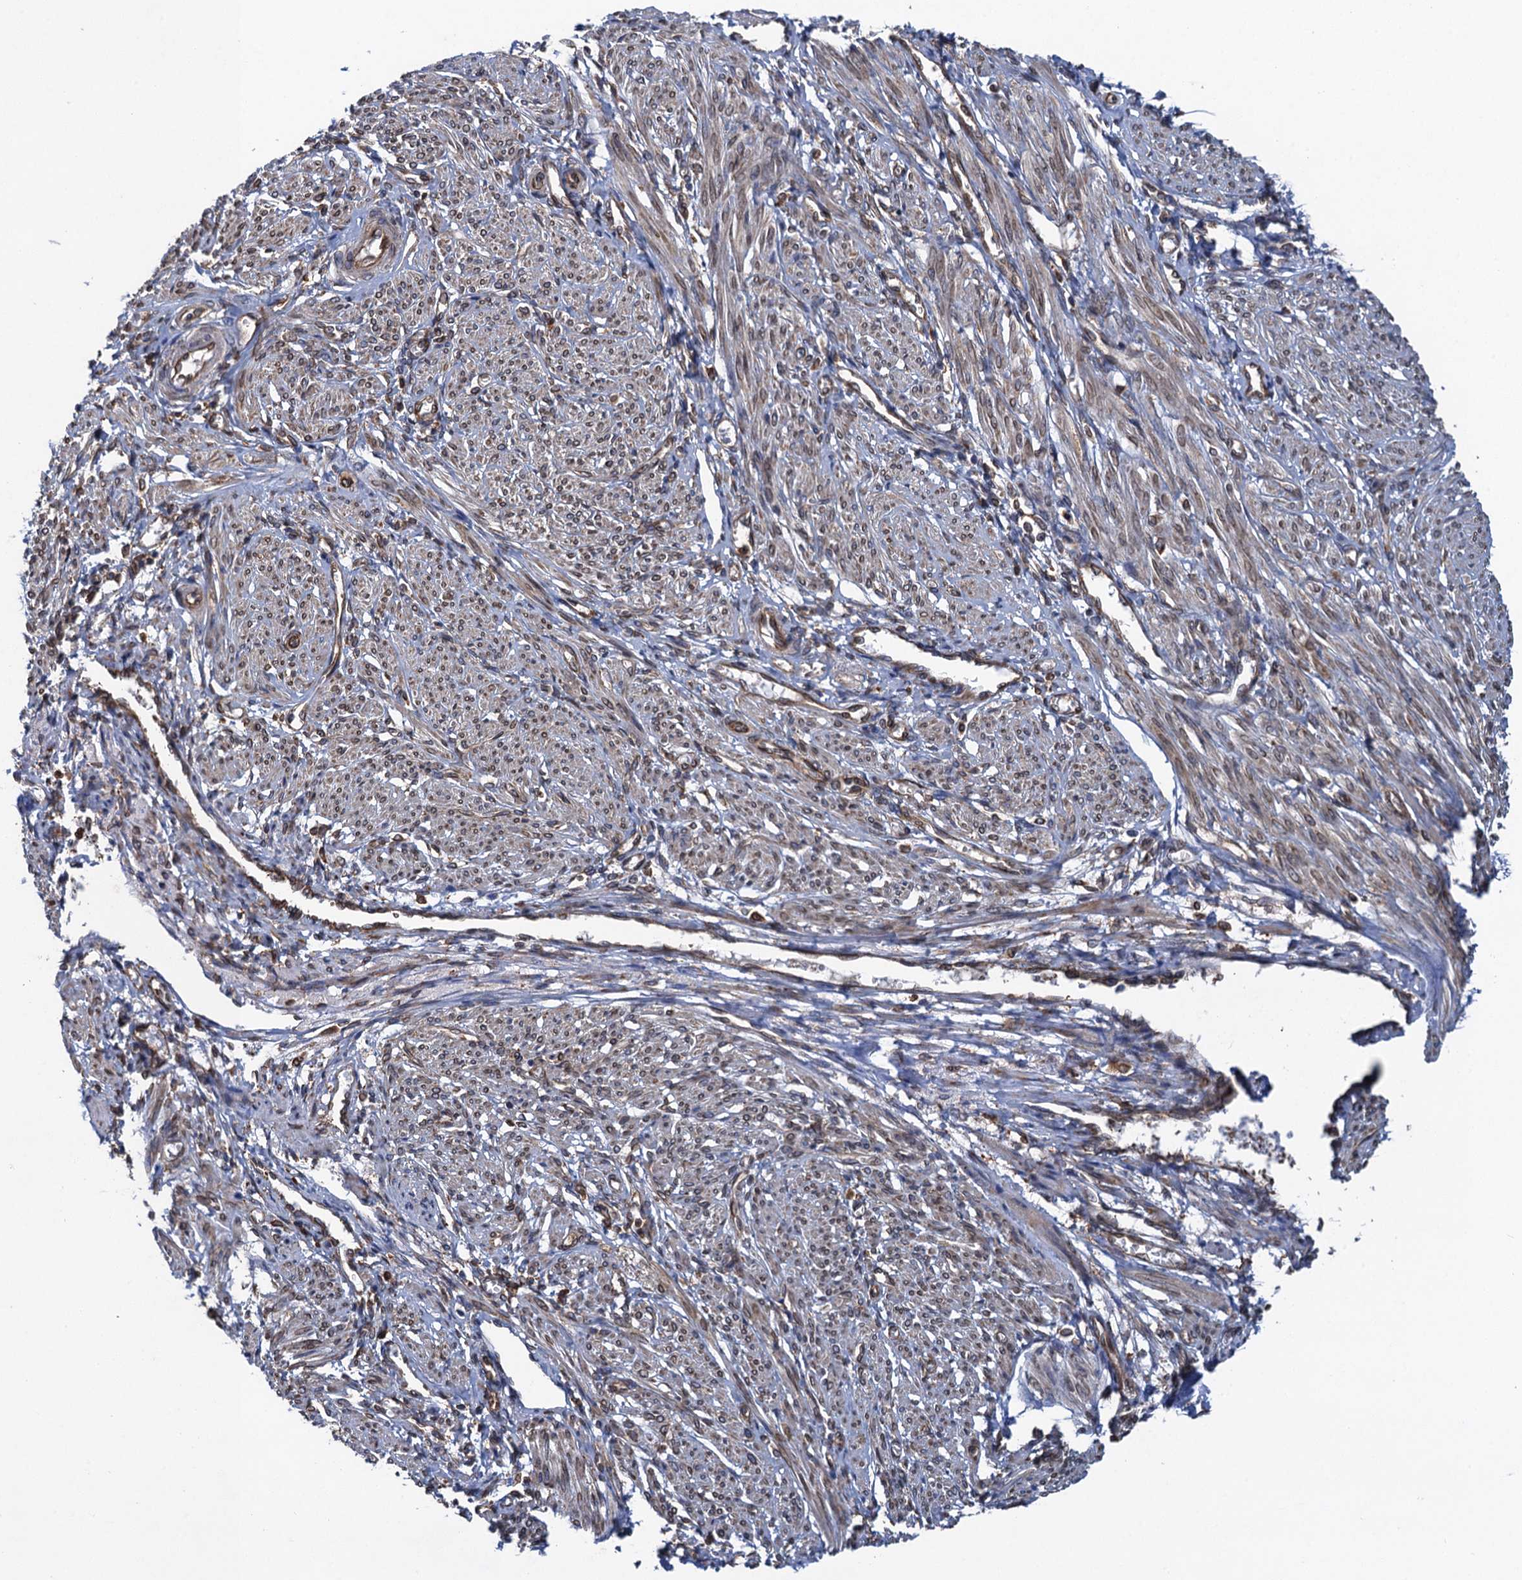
{"staining": {"intensity": "moderate", "quantity": "25%-75%", "location": "cytoplasmic/membranous"}, "tissue": "smooth muscle", "cell_type": "Smooth muscle cells", "image_type": "normal", "snomed": [{"axis": "morphology", "description": "Normal tissue, NOS"}, {"axis": "topography", "description": "Smooth muscle"}], "caption": "High-magnification brightfield microscopy of unremarkable smooth muscle stained with DAB (brown) and counterstained with hematoxylin (blue). smooth muscle cells exhibit moderate cytoplasmic/membranous positivity is appreciated in approximately25%-75% of cells. Nuclei are stained in blue.", "gene": "ARMC5", "patient": {"sex": "female", "age": 39}}